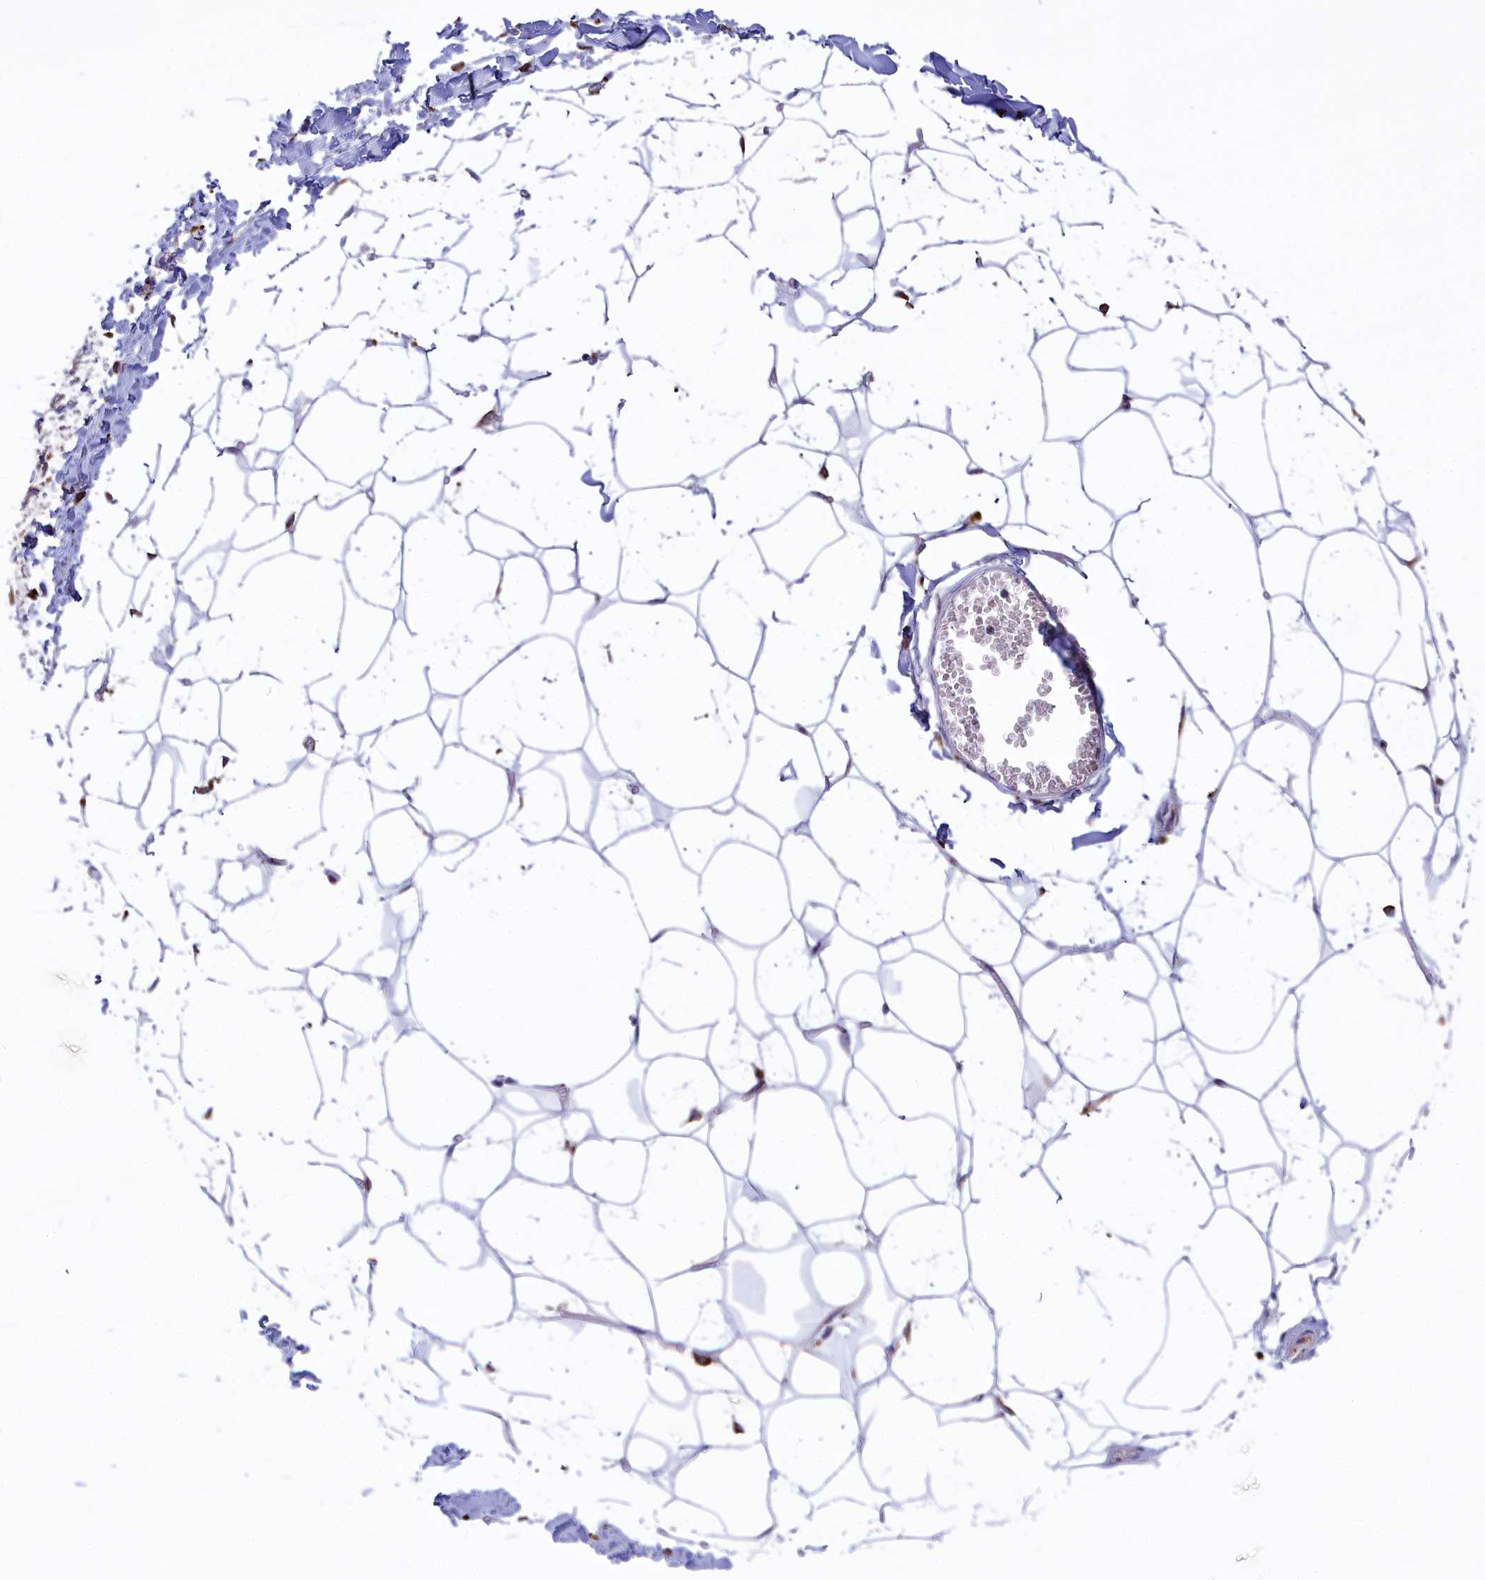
{"staining": {"intensity": "negative", "quantity": "none", "location": "none"}, "tissue": "breast", "cell_type": "Adipocytes", "image_type": "normal", "snomed": [{"axis": "morphology", "description": "Normal tissue, NOS"}, {"axis": "topography", "description": "Breast"}], "caption": "High power microscopy image of an immunohistochemistry (IHC) micrograph of unremarkable breast, revealing no significant expression in adipocytes. (Immunohistochemistry (ihc), brightfield microscopy, high magnification).", "gene": "MAN2B1", "patient": {"sex": "female", "age": 27}}